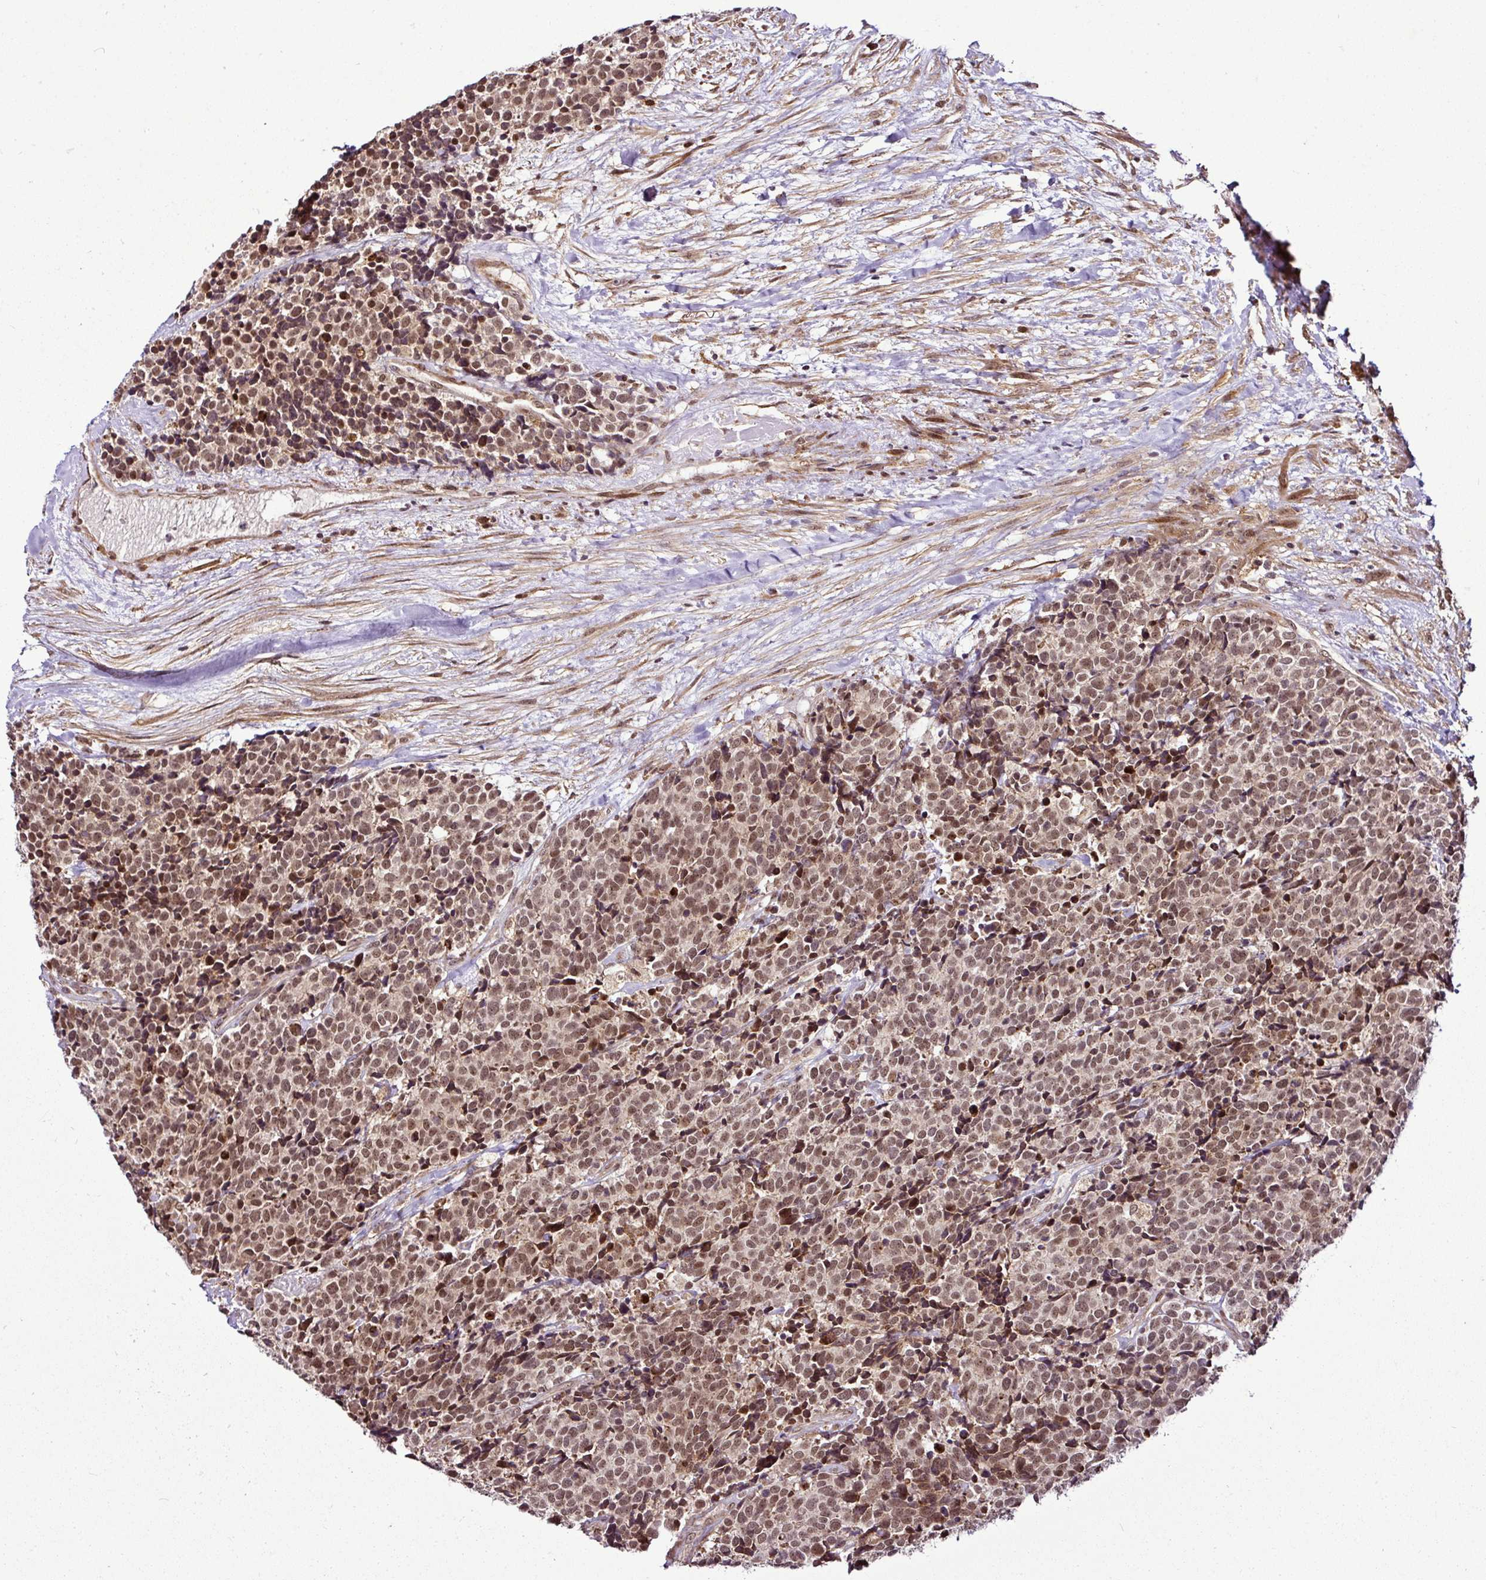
{"staining": {"intensity": "moderate", "quantity": ">75%", "location": "cytoplasmic/membranous,nuclear"}, "tissue": "carcinoid", "cell_type": "Tumor cells", "image_type": "cancer", "snomed": [{"axis": "morphology", "description": "Carcinoid, malignant, NOS"}, {"axis": "topography", "description": "Skin"}], "caption": "Carcinoid (malignant) stained with a protein marker shows moderate staining in tumor cells.", "gene": "FAM153A", "patient": {"sex": "female", "age": 79}}